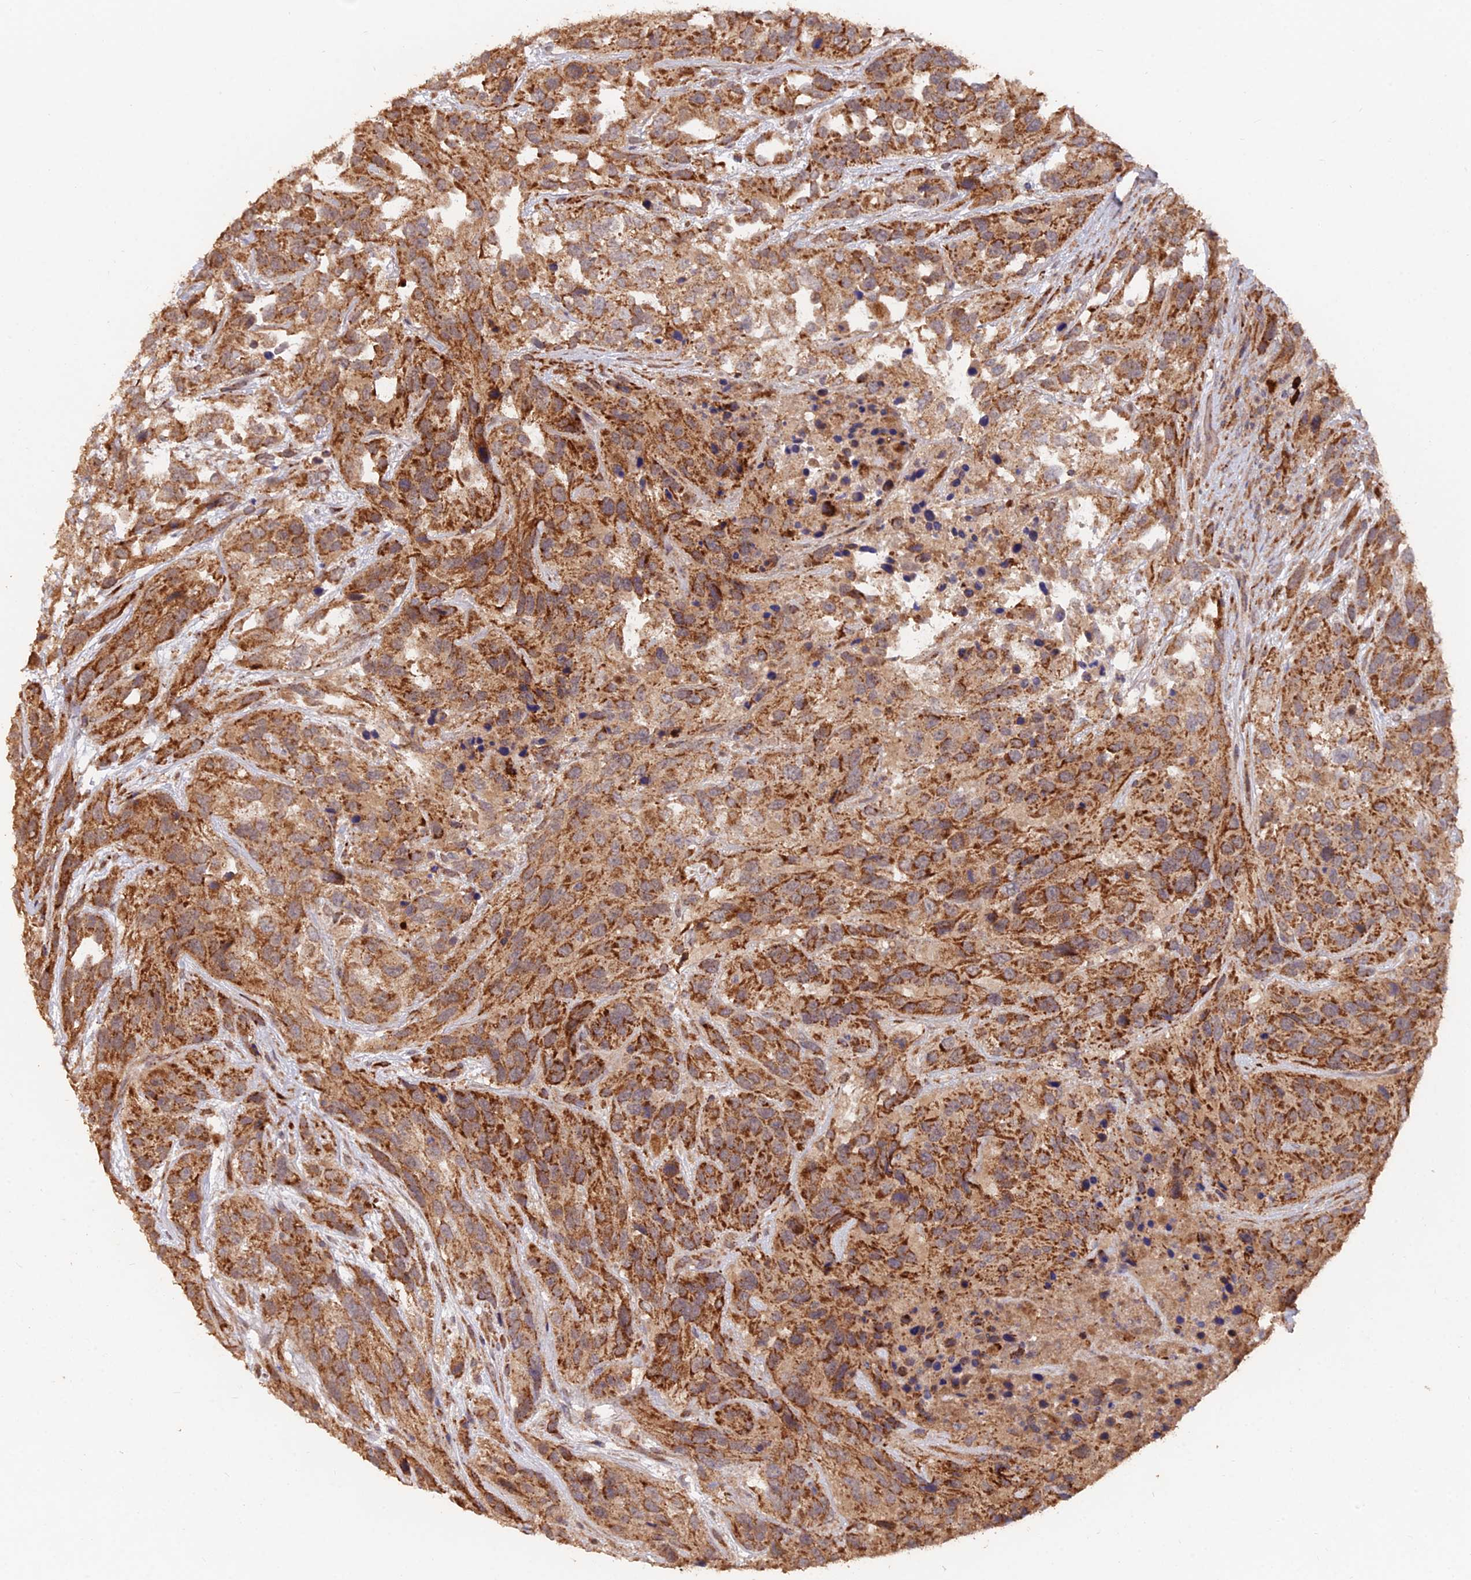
{"staining": {"intensity": "strong", "quantity": ">75%", "location": "cytoplasmic/membranous"}, "tissue": "urothelial cancer", "cell_type": "Tumor cells", "image_type": "cancer", "snomed": [{"axis": "morphology", "description": "Urothelial carcinoma, High grade"}, {"axis": "topography", "description": "Urinary bladder"}], "caption": "About >75% of tumor cells in human urothelial cancer reveal strong cytoplasmic/membranous protein expression as visualized by brown immunohistochemical staining.", "gene": "IFT22", "patient": {"sex": "female", "age": 70}}